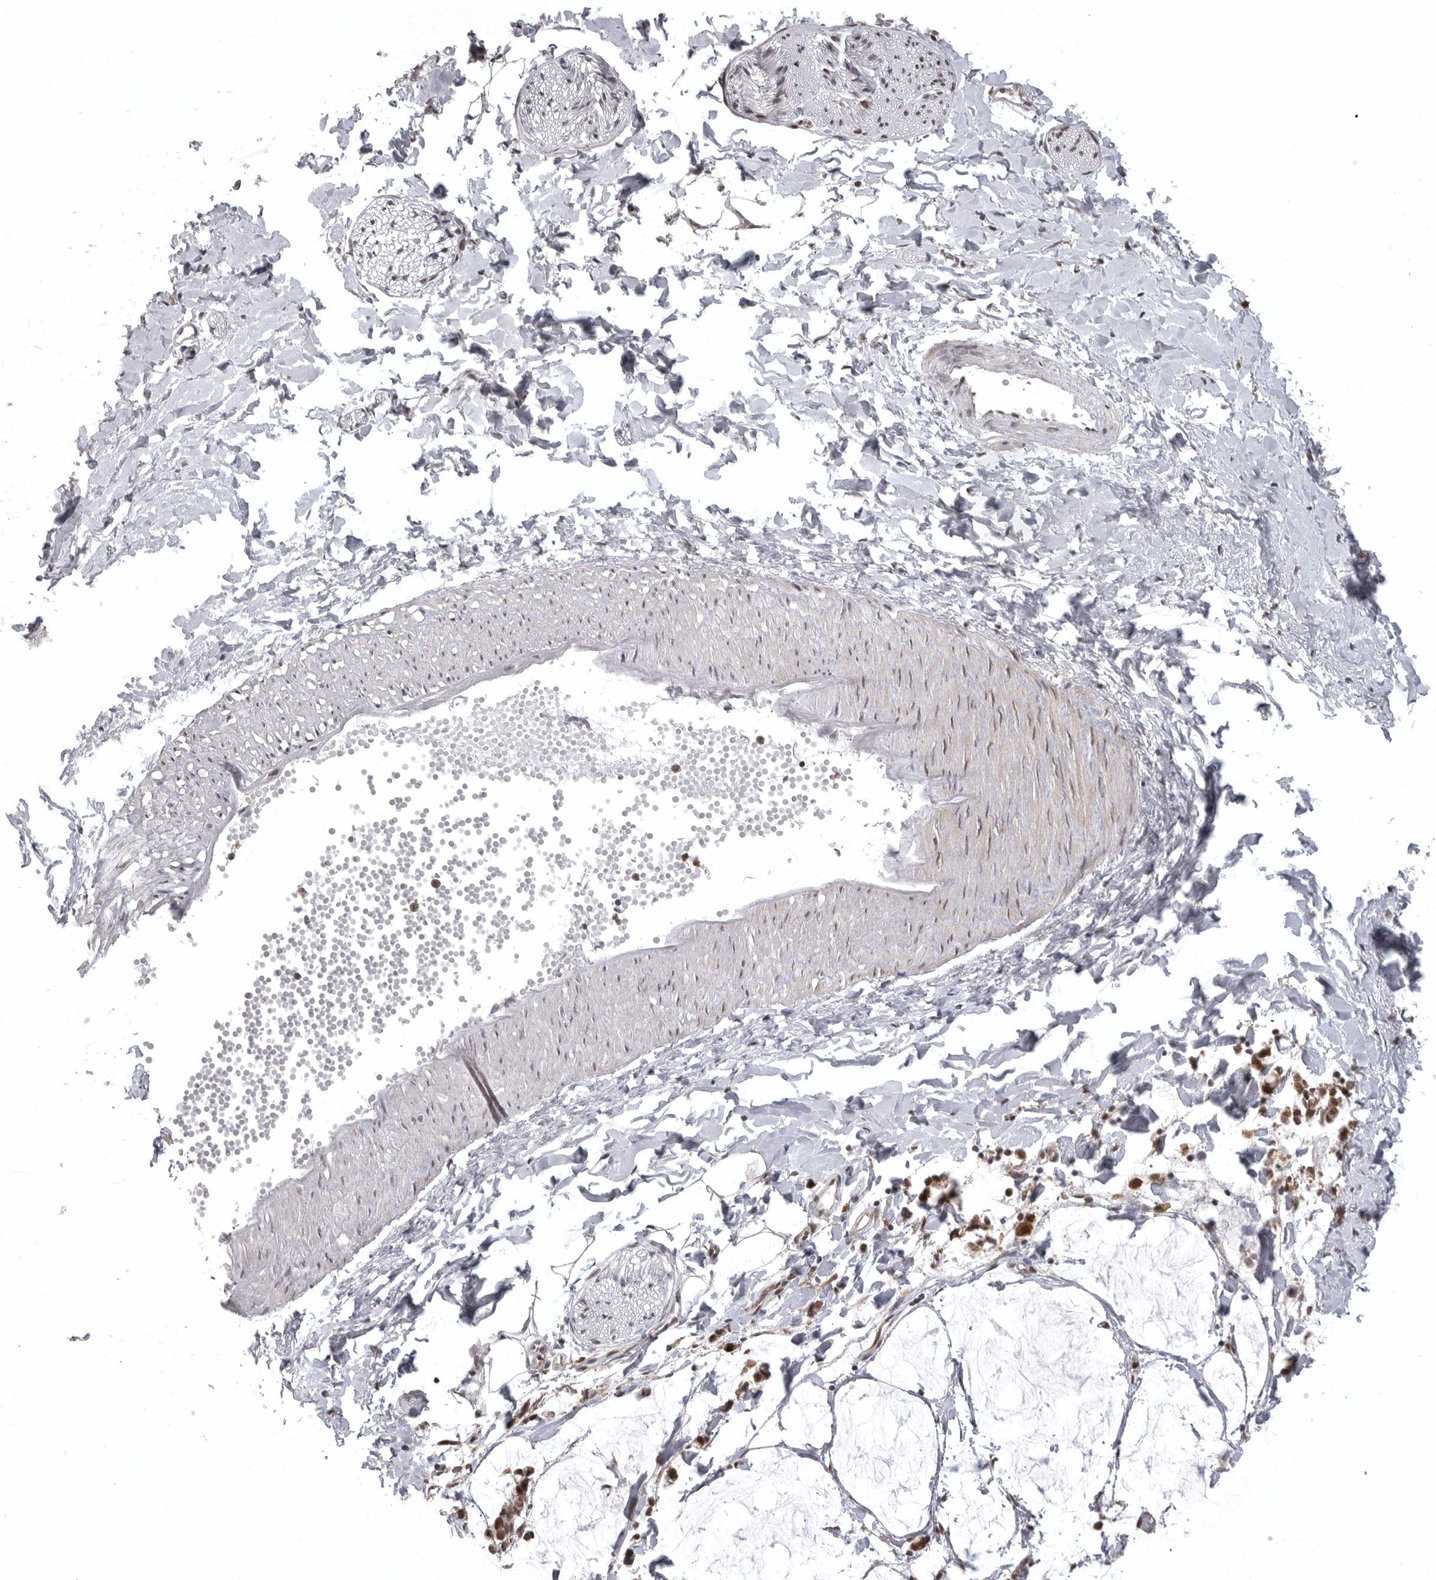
{"staining": {"intensity": "weak", "quantity": "25%-75%", "location": "nuclear"}, "tissue": "adipose tissue", "cell_type": "Adipocytes", "image_type": "normal", "snomed": [{"axis": "morphology", "description": "Normal tissue, NOS"}, {"axis": "morphology", "description": "Adenocarcinoma, NOS"}, {"axis": "topography", "description": "Colon"}, {"axis": "topography", "description": "Peripheral nerve tissue"}], "caption": "Brown immunohistochemical staining in normal adipose tissue displays weak nuclear positivity in about 25%-75% of adipocytes. Nuclei are stained in blue.", "gene": "ISG20L2", "patient": {"sex": "male", "age": 14}}